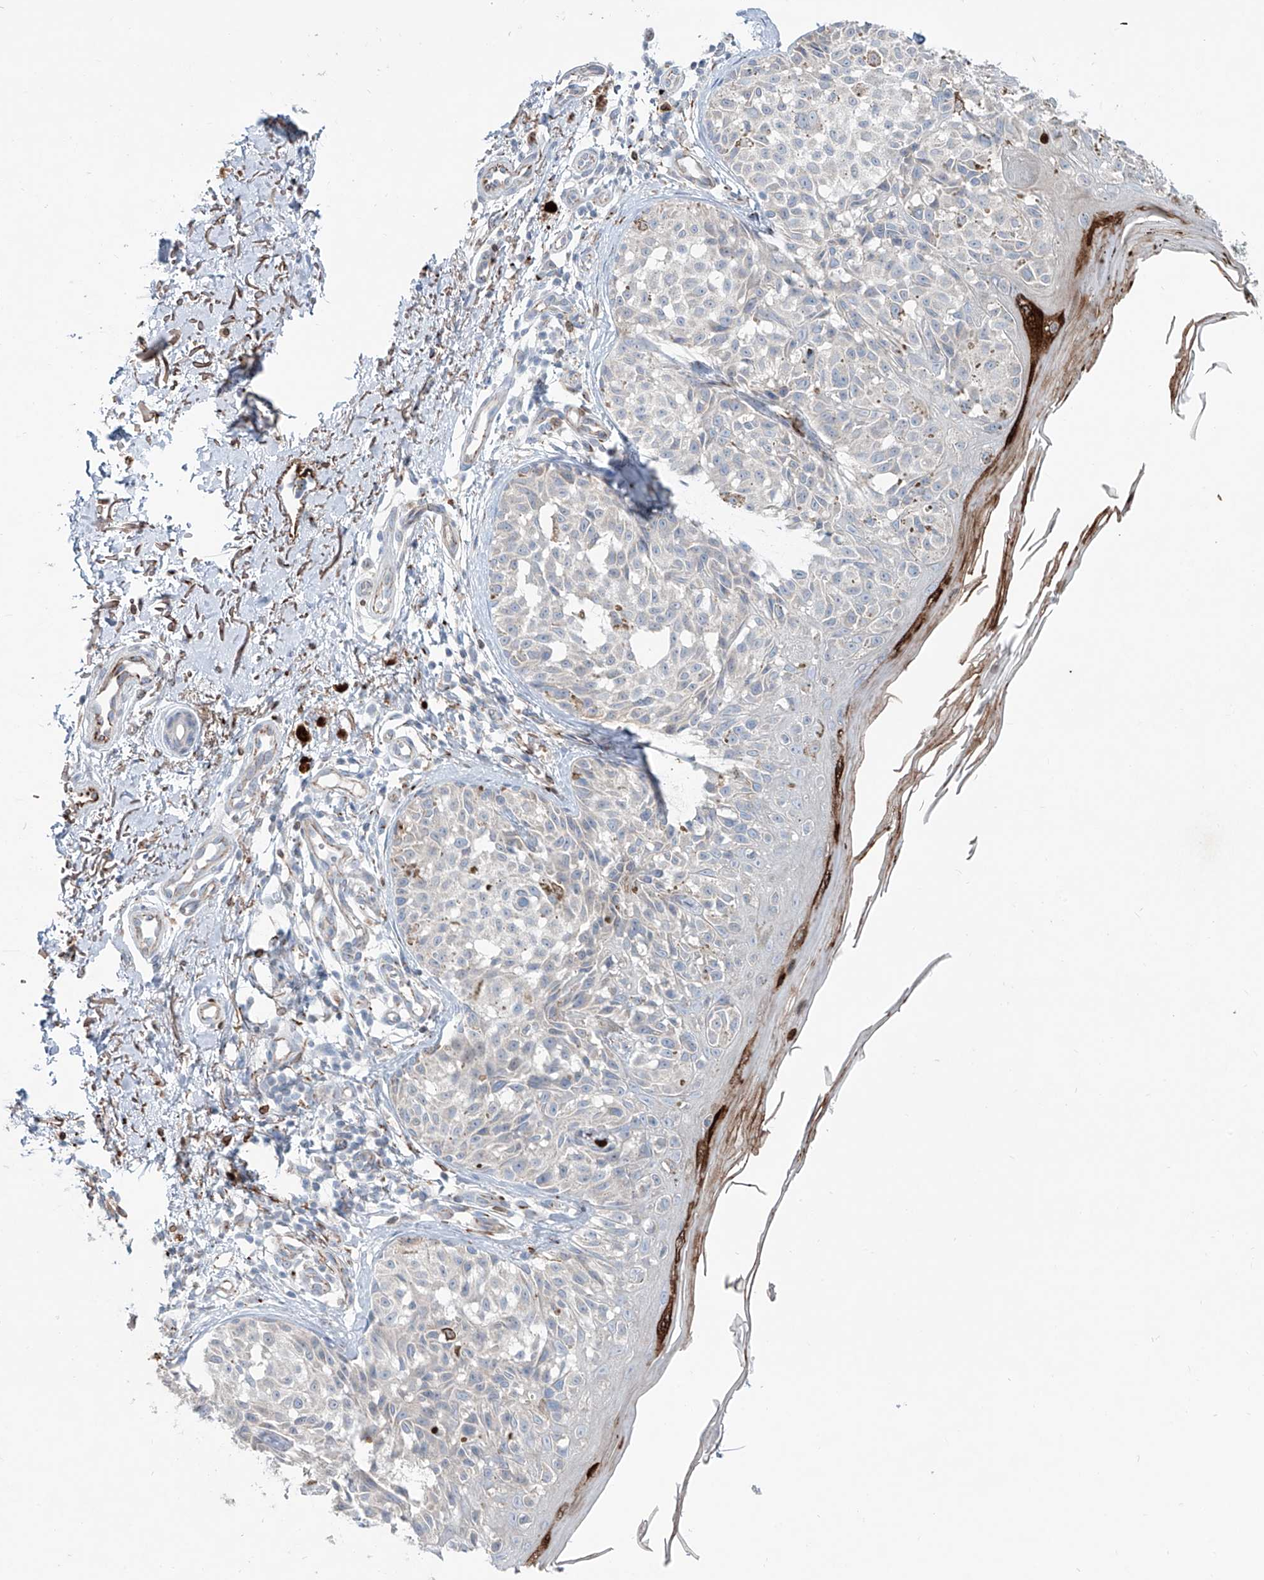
{"staining": {"intensity": "negative", "quantity": "none", "location": "none"}, "tissue": "melanoma", "cell_type": "Tumor cells", "image_type": "cancer", "snomed": [{"axis": "morphology", "description": "Malignant melanoma, NOS"}, {"axis": "topography", "description": "Skin"}], "caption": "Micrograph shows no protein staining in tumor cells of melanoma tissue.", "gene": "CDH5", "patient": {"sex": "female", "age": 50}}